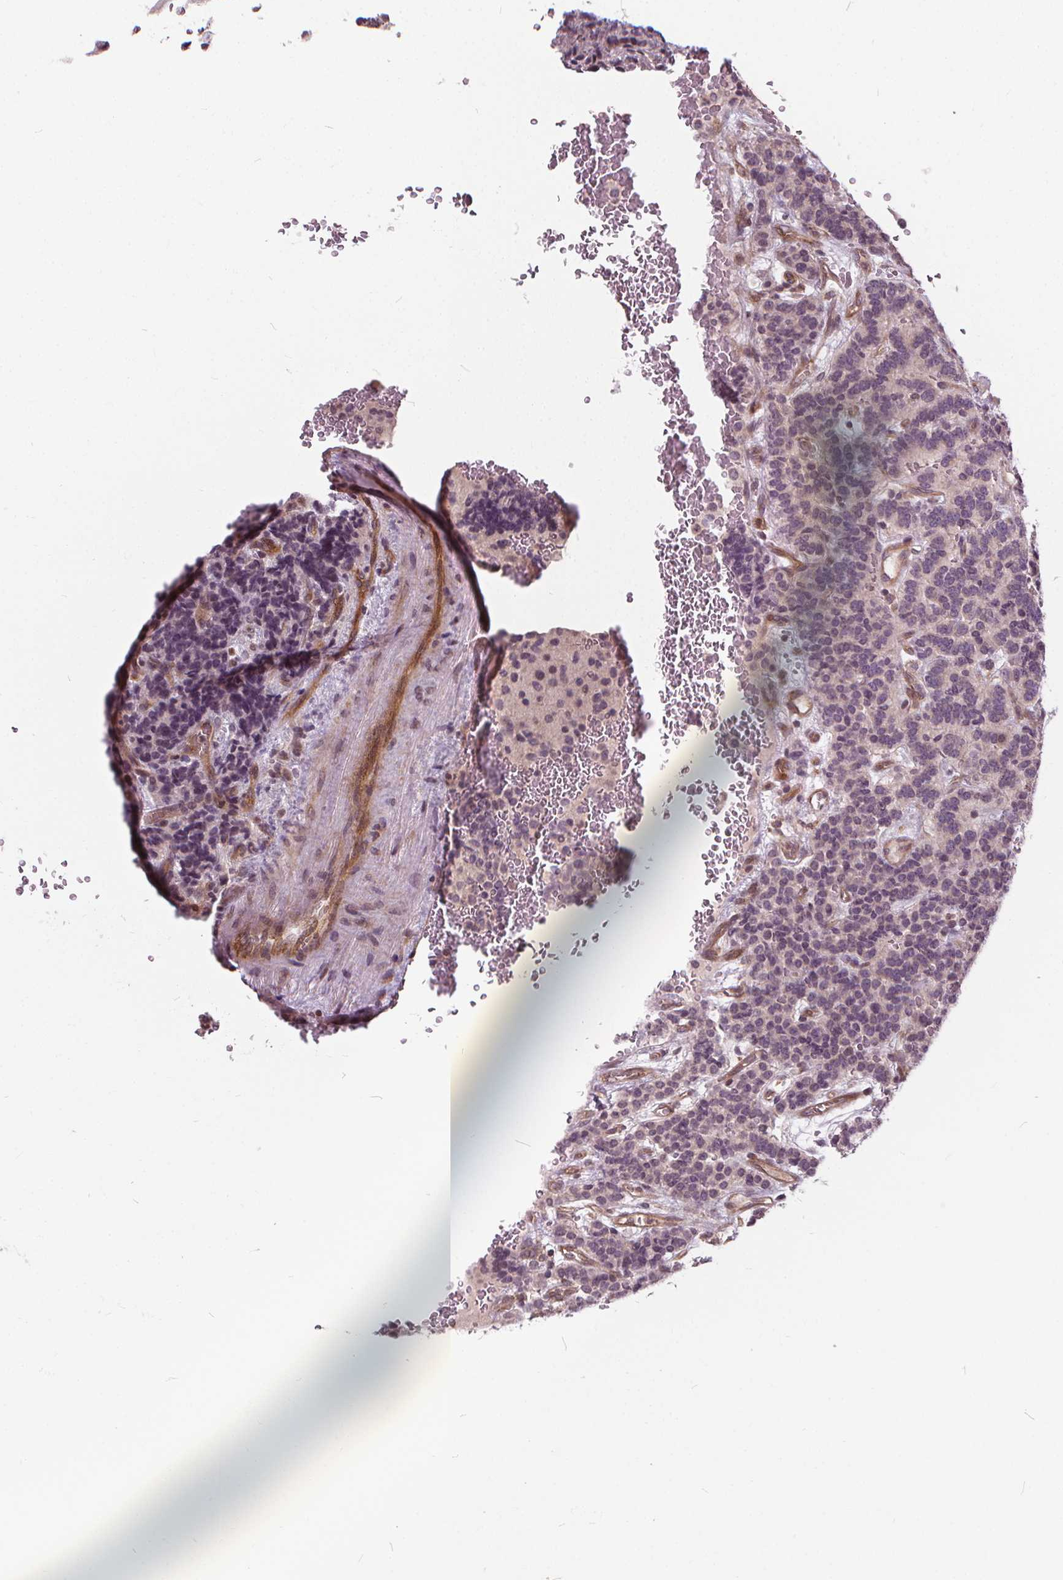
{"staining": {"intensity": "negative", "quantity": "none", "location": "none"}, "tissue": "carcinoid", "cell_type": "Tumor cells", "image_type": "cancer", "snomed": [{"axis": "morphology", "description": "Carcinoid, malignant, NOS"}, {"axis": "topography", "description": "Pancreas"}], "caption": "Carcinoid was stained to show a protein in brown. There is no significant expression in tumor cells. The staining is performed using DAB brown chromogen with nuclei counter-stained in using hematoxylin.", "gene": "INPP5E", "patient": {"sex": "male", "age": 36}}